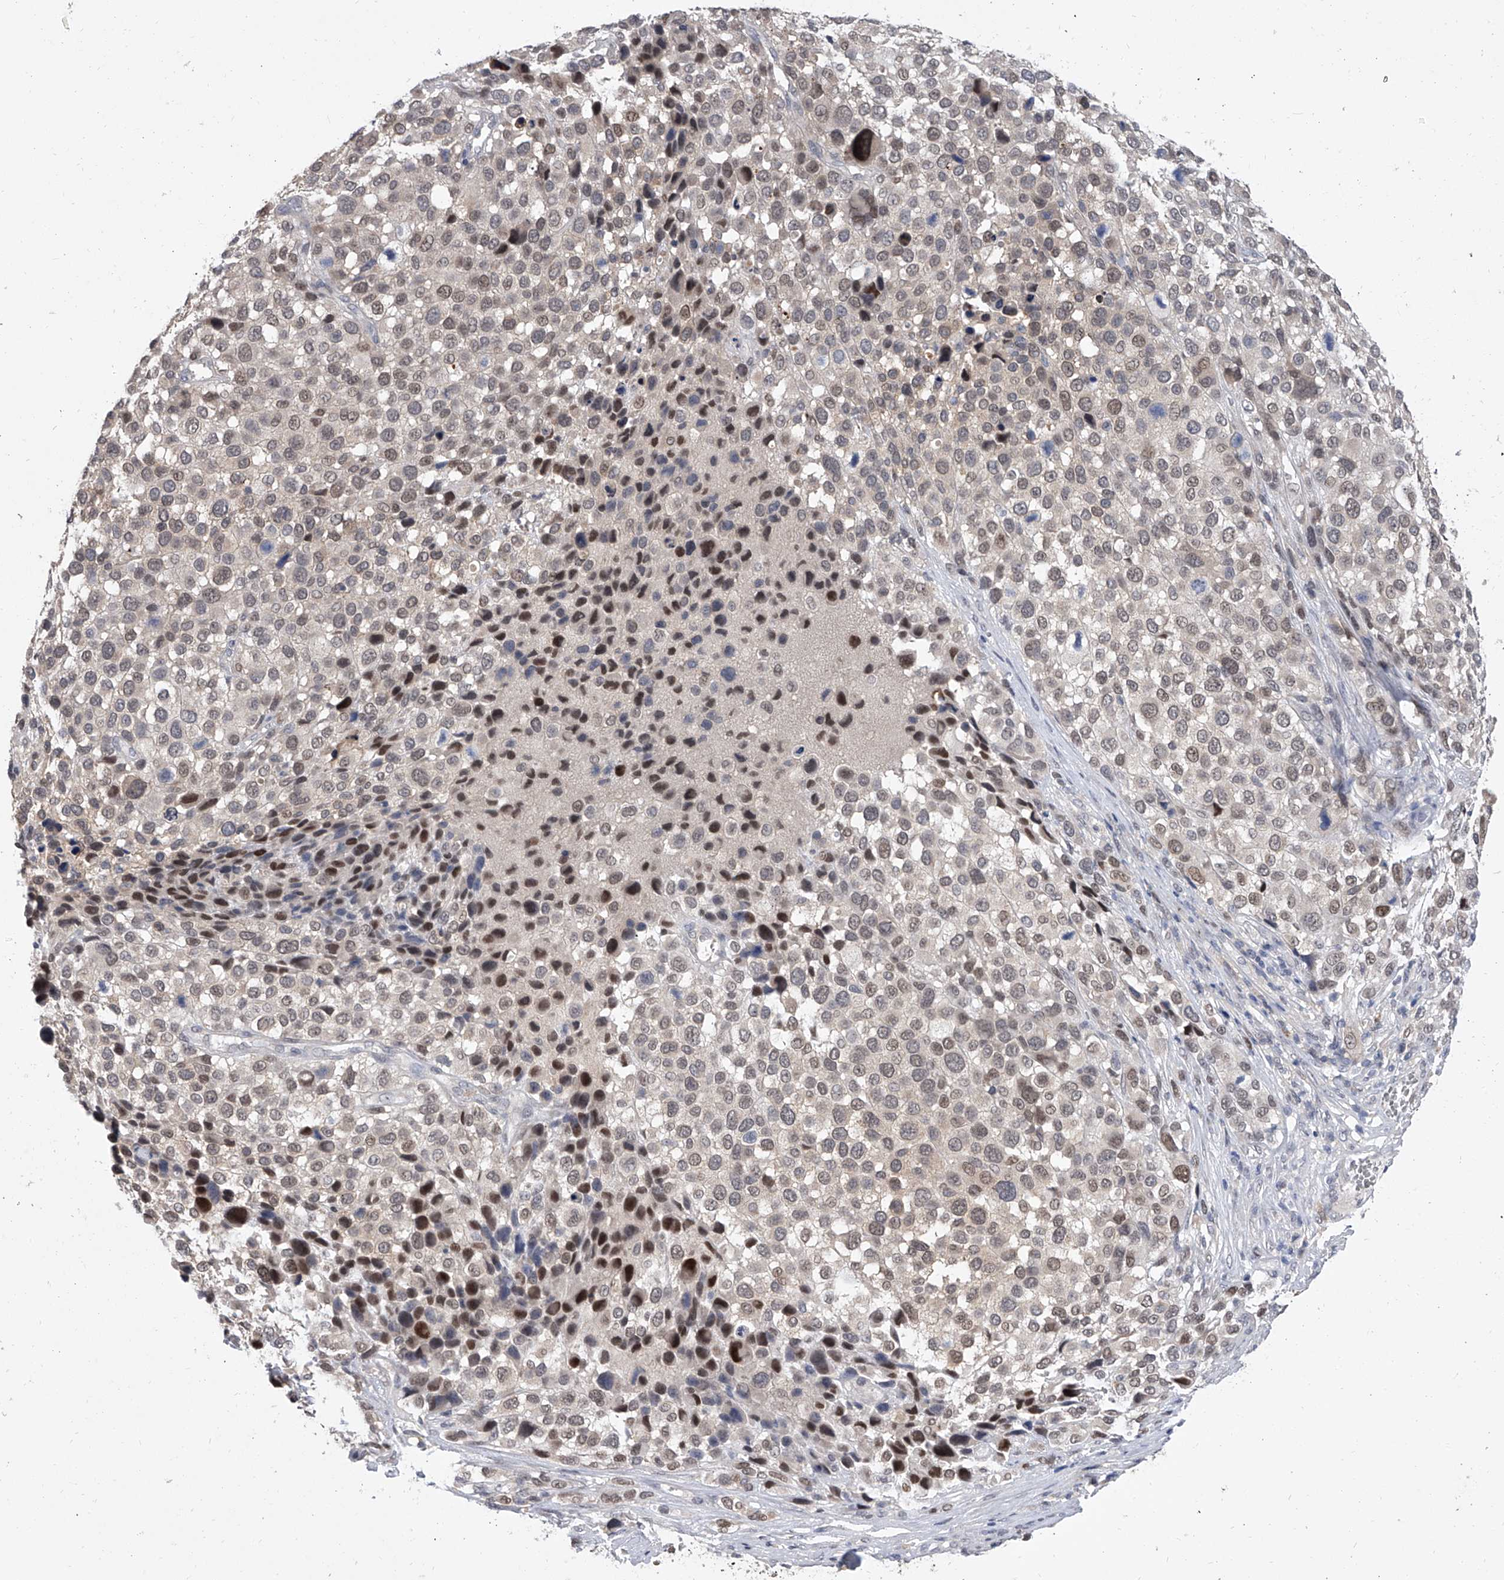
{"staining": {"intensity": "moderate", "quantity": "25%-75%", "location": "nuclear"}, "tissue": "melanoma", "cell_type": "Tumor cells", "image_type": "cancer", "snomed": [{"axis": "morphology", "description": "Malignant melanoma, NOS"}, {"axis": "topography", "description": "Skin of trunk"}], "caption": "Immunohistochemical staining of human melanoma displays moderate nuclear protein positivity in approximately 25%-75% of tumor cells. (brown staining indicates protein expression, while blue staining denotes nuclei).", "gene": "BHLHE23", "patient": {"sex": "male", "age": 71}}